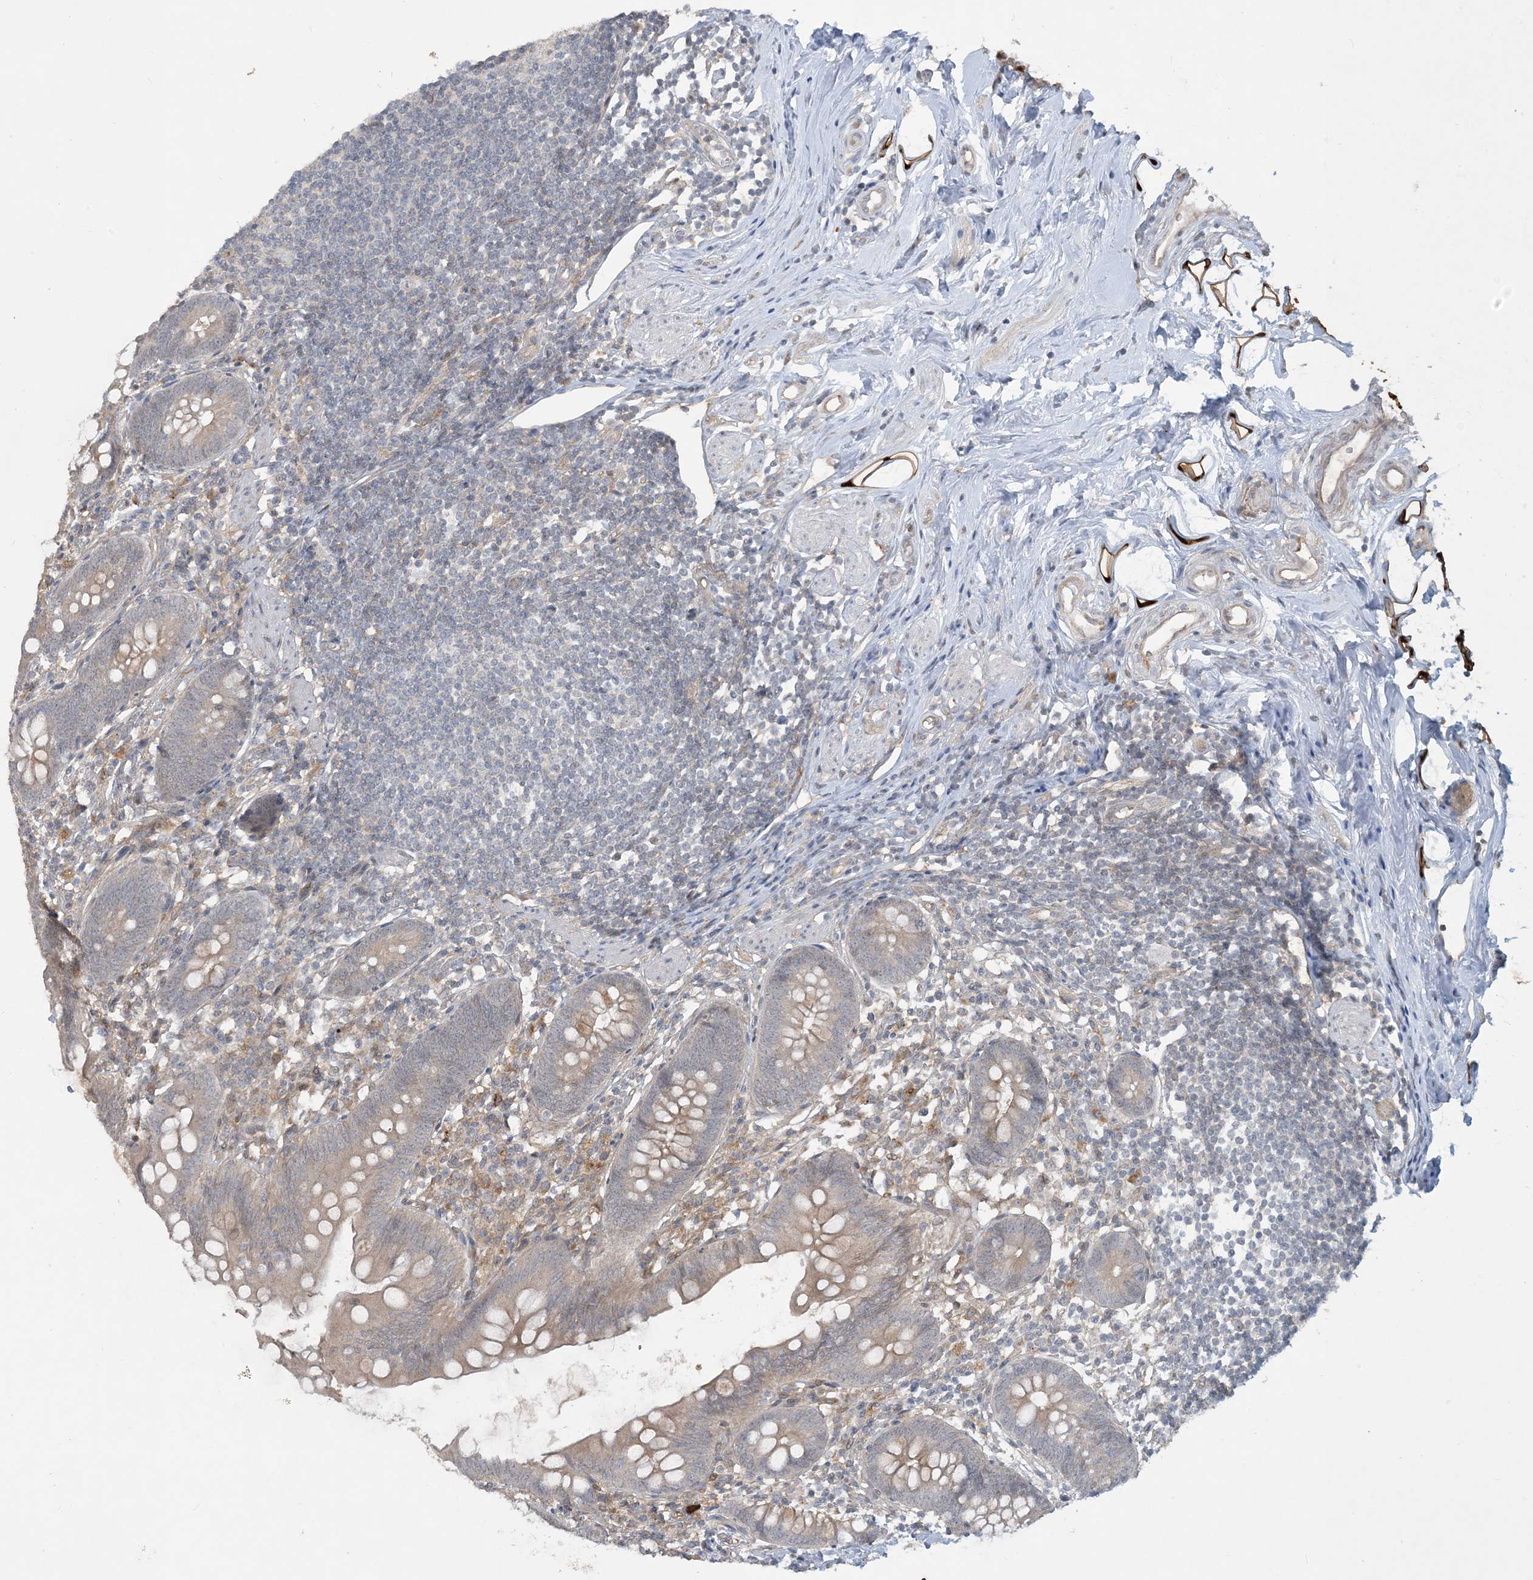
{"staining": {"intensity": "weak", "quantity": "25%-75%", "location": "cytoplasmic/membranous"}, "tissue": "appendix", "cell_type": "Glandular cells", "image_type": "normal", "snomed": [{"axis": "morphology", "description": "Normal tissue, NOS"}, {"axis": "topography", "description": "Appendix"}], "caption": "Immunohistochemistry (IHC) of benign appendix shows low levels of weak cytoplasmic/membranous expression in approximately 25%-75% of glandular cells.", "gene": "CDS1", "patient": {"sex": "female", "age": 62}}